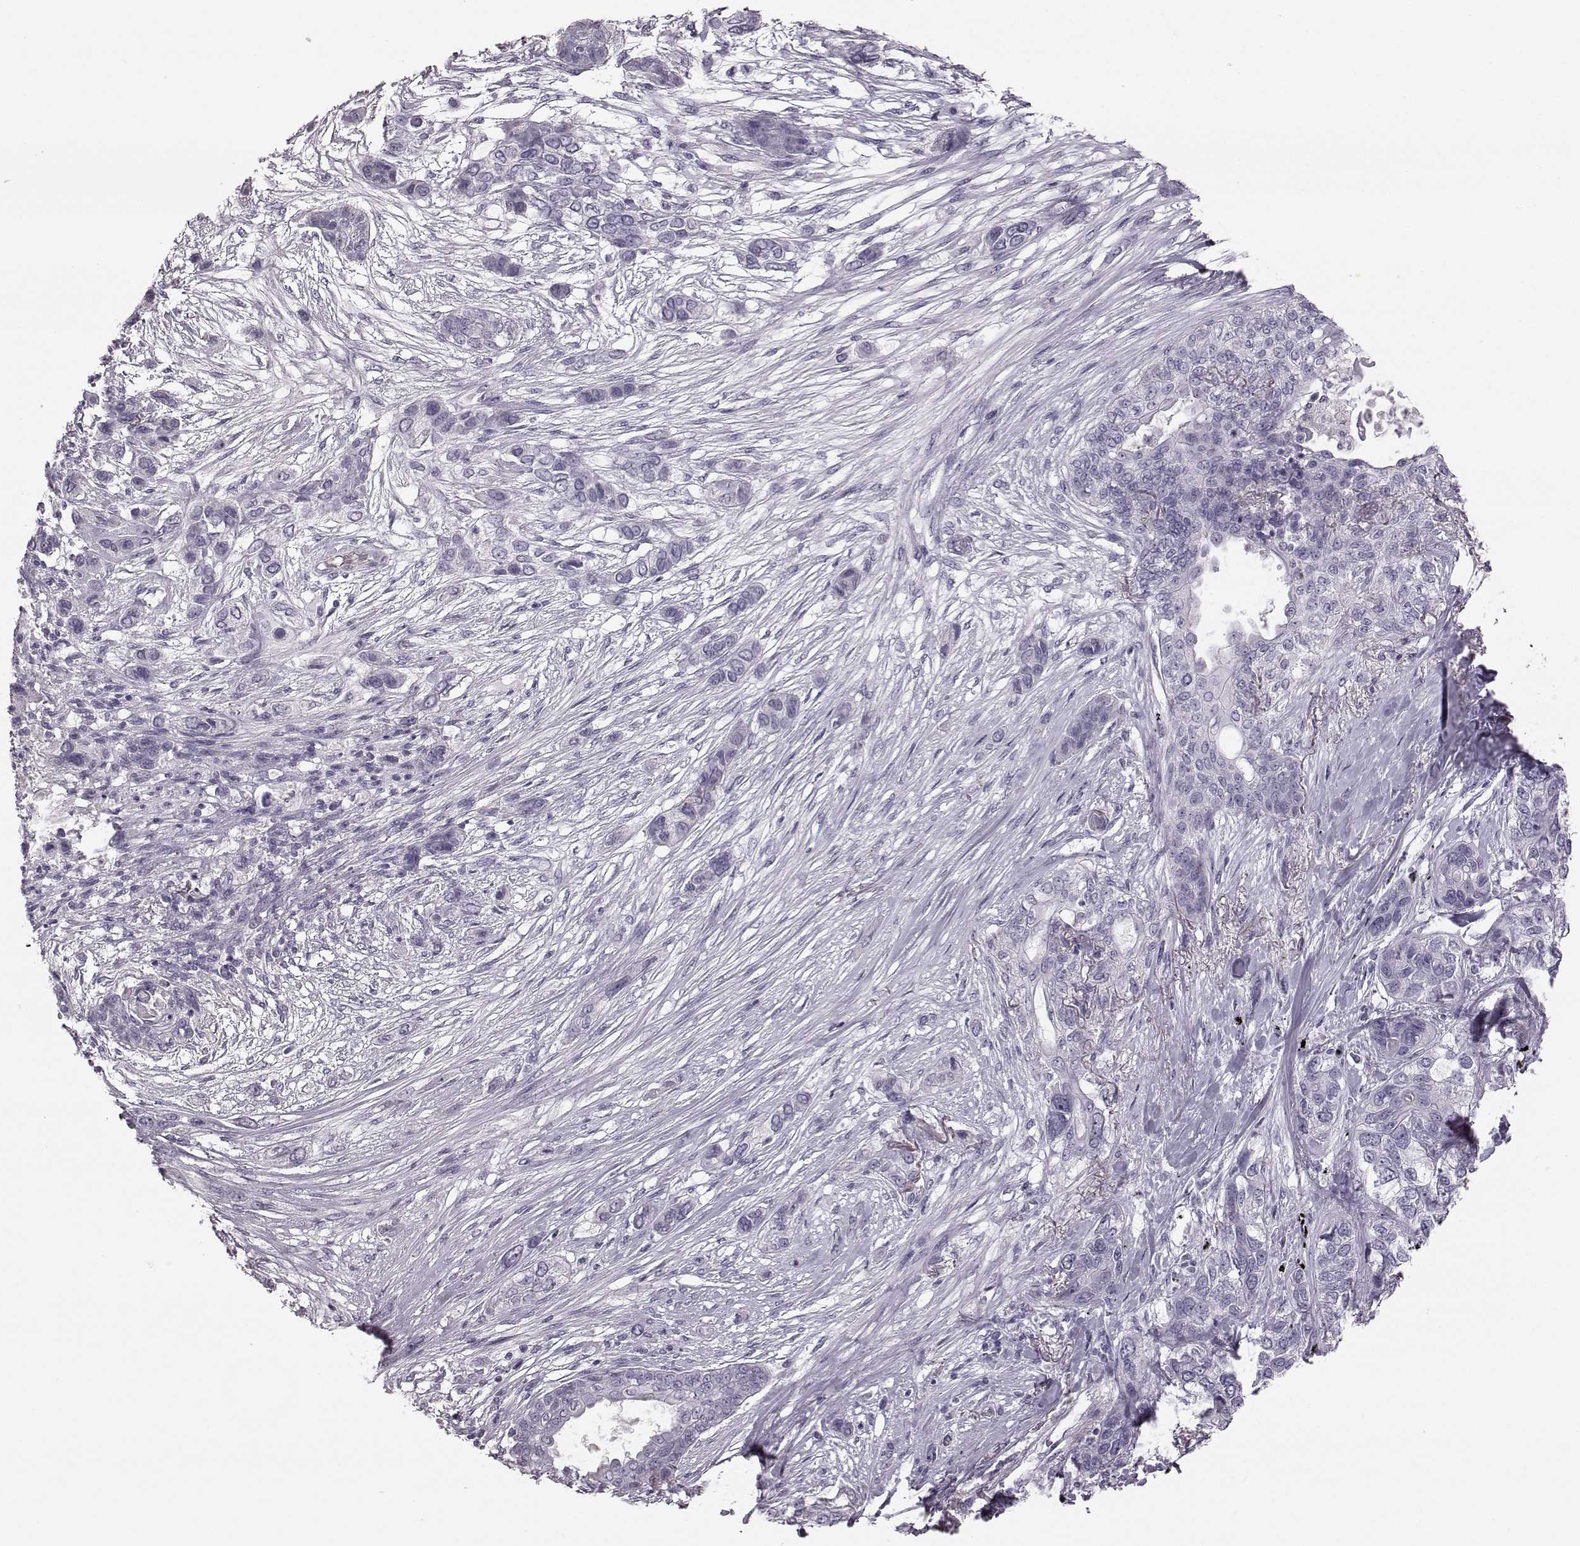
{"staining": {"intensity": "negative", "quantity": "none", "location": "none"}, "tissue": "lung cancer", "cell_type": "Tumor cells", "image_type": "cancer", "snomed": [{"axis": "morphology", "description": "Squamous cell carcinoma, NOS"}, {"axis": "topography", "description": "Lung"}], "caption": "Immunohistochemistry (IHC) image of neoplastic tissue: human lung cancer (squamous cell carcinoma) stained with DAB (3,3'-diaminobenzidine) displays no significant protein expression in tumor cells. The staining is performed using DAB brown chromogen with nuclei counter-stained in using hematoxylin.", "gene": "ZNF433", "patient": {"sex": "female", "age": 70}}